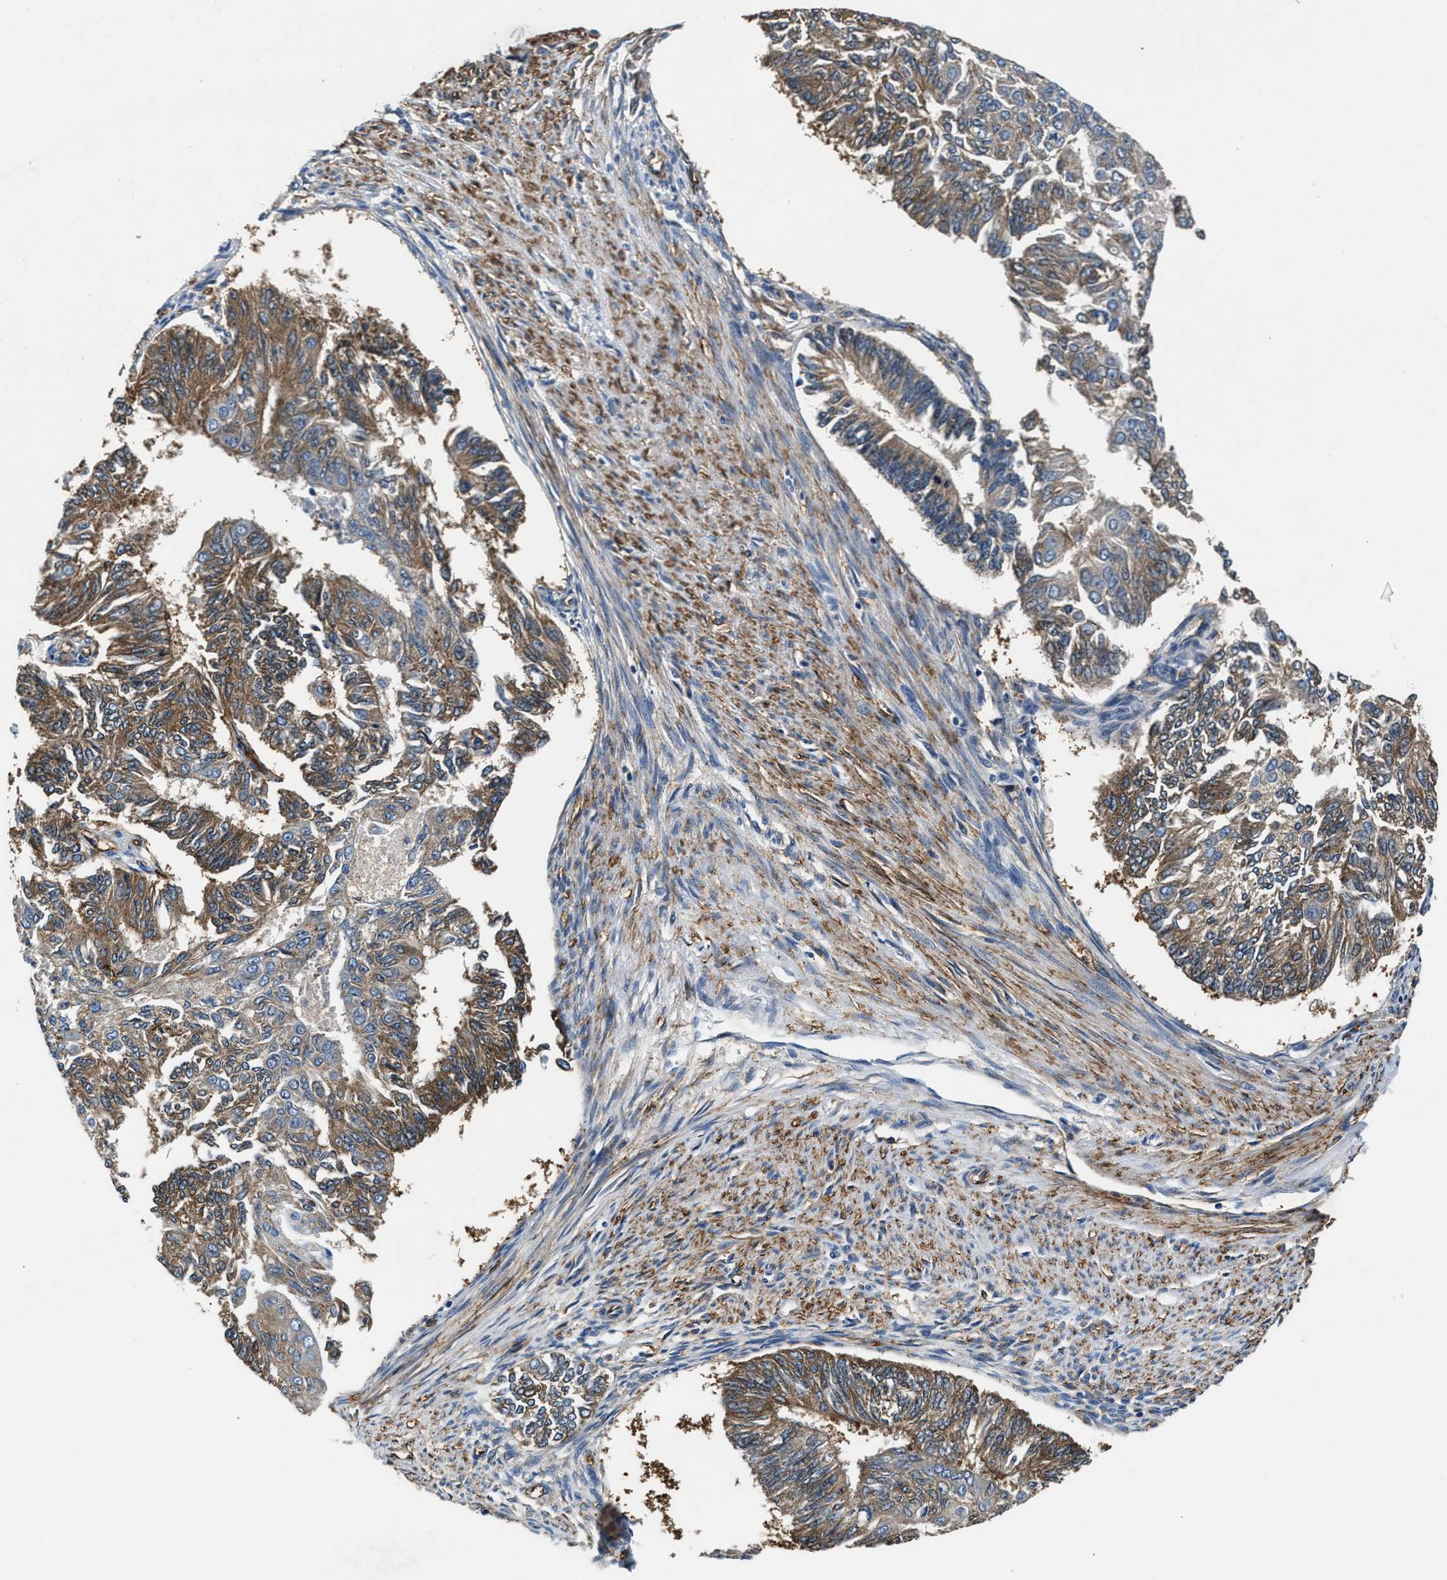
{"staining": {"intensity": "moderate", "quantity": ">75%", "location": "cytoplasmic/membranous"}, "tissue": "endometrial cancer", "cell_type": "Tumor cells", "image_type": "cancer", "snomed": [{"axis": "morphology", "description": "Adenocarcinoma, NOS"}, {"axis": "topography", "description": "Endometrium"}], "caption": "Protein staining of endometrial cancer (adenocarcinoma) tissue demonstrates moderate cytoplasmic/membranous positivity in about >75% of tumor cells.", "gene": "PRTFDC1", "patient": {"sex": "female", "age": 32}}